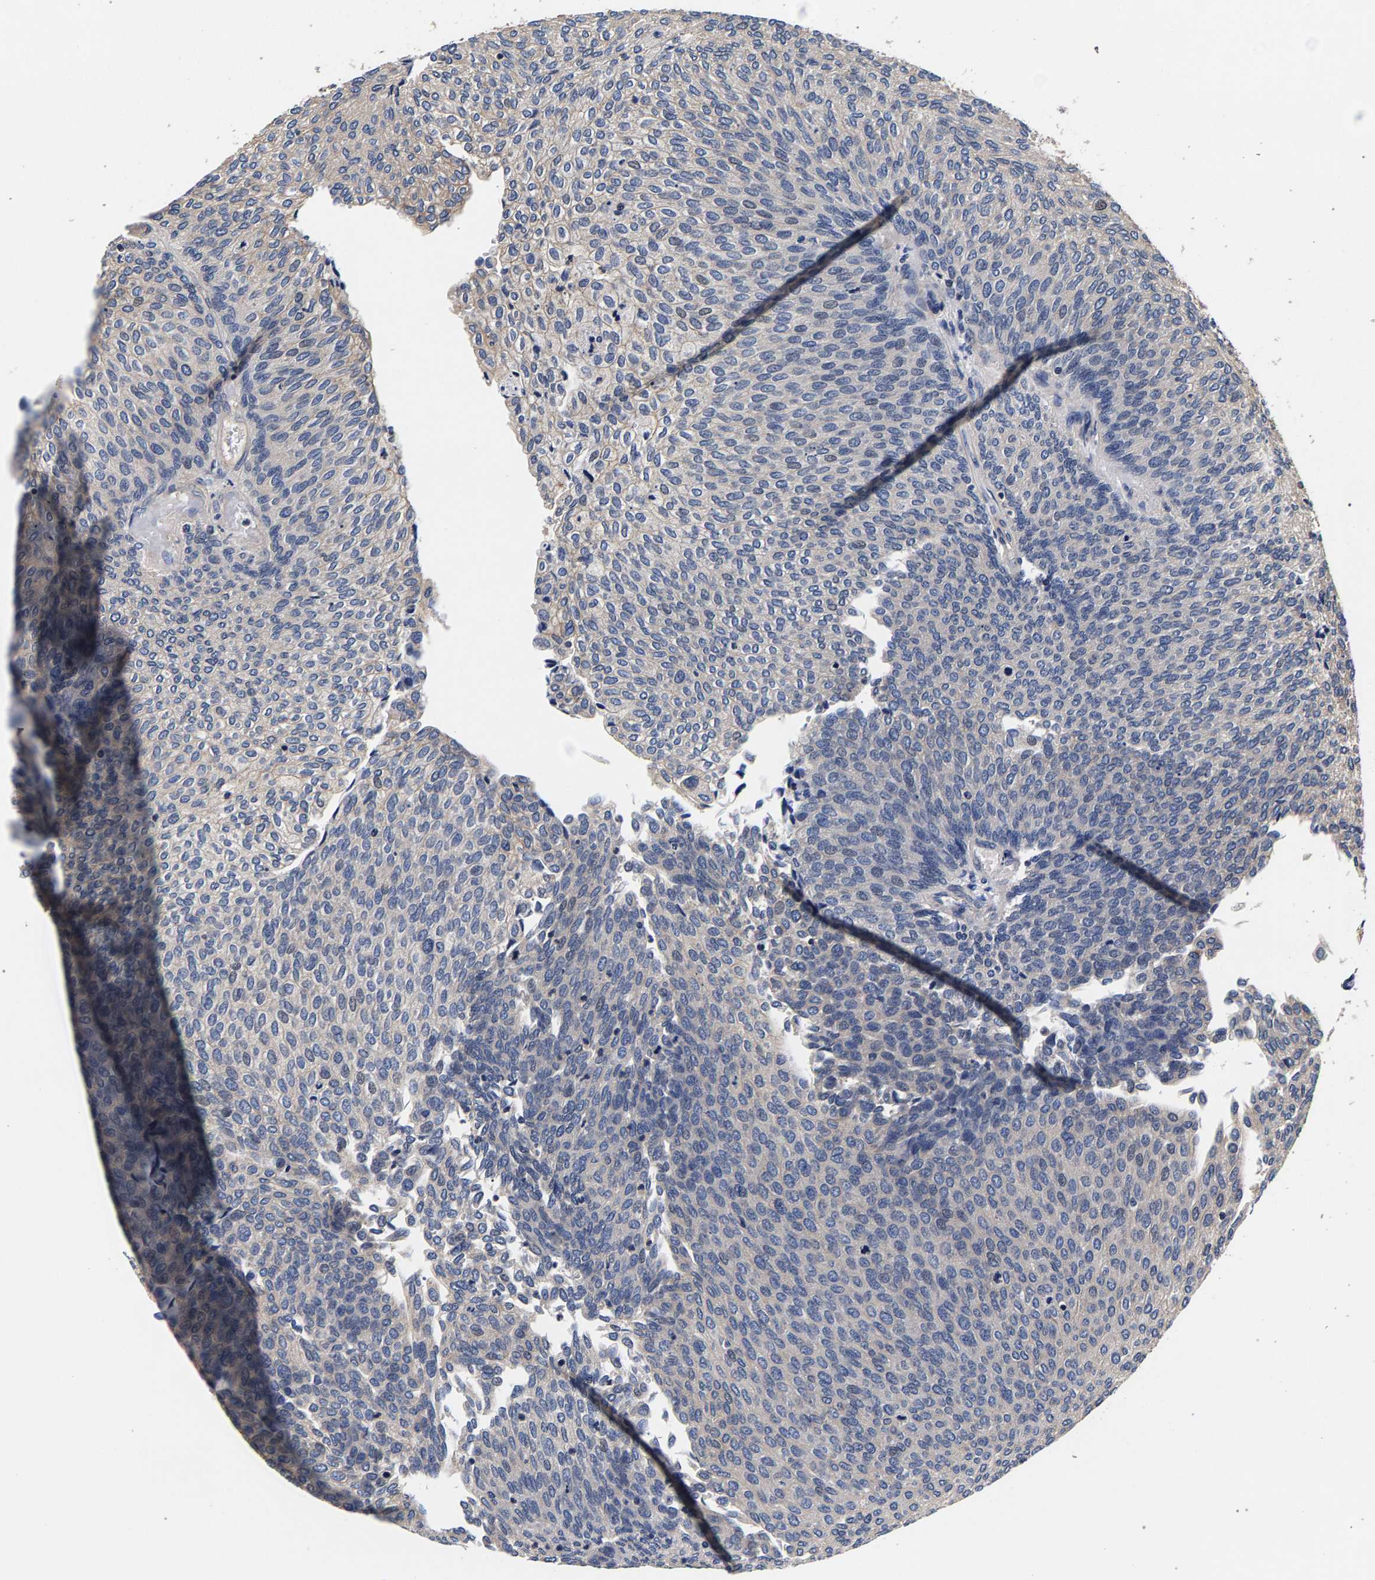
{"staining": {"intensity": "weak", "quantity": "<25%", "location": "cytoplasmic/membranous"}, "tissue": "urothelial cancer", "cell_type": "Tumor cells", "image_type": "cancer", "snomed": [{"axis": "morphology", "description": "Urothelial carcinoma, Low grade"}, {"axis": "topography", "description": "Urinary bladder"}], "caption": "Immunohistochemistry (IHC) histopathology image of urothelial cancer stained for a protein (brown), which demonstrates no positivity in tumor cells.", "gene": "MARCHF7", "patient": {"sex": "female", "age": 79}}